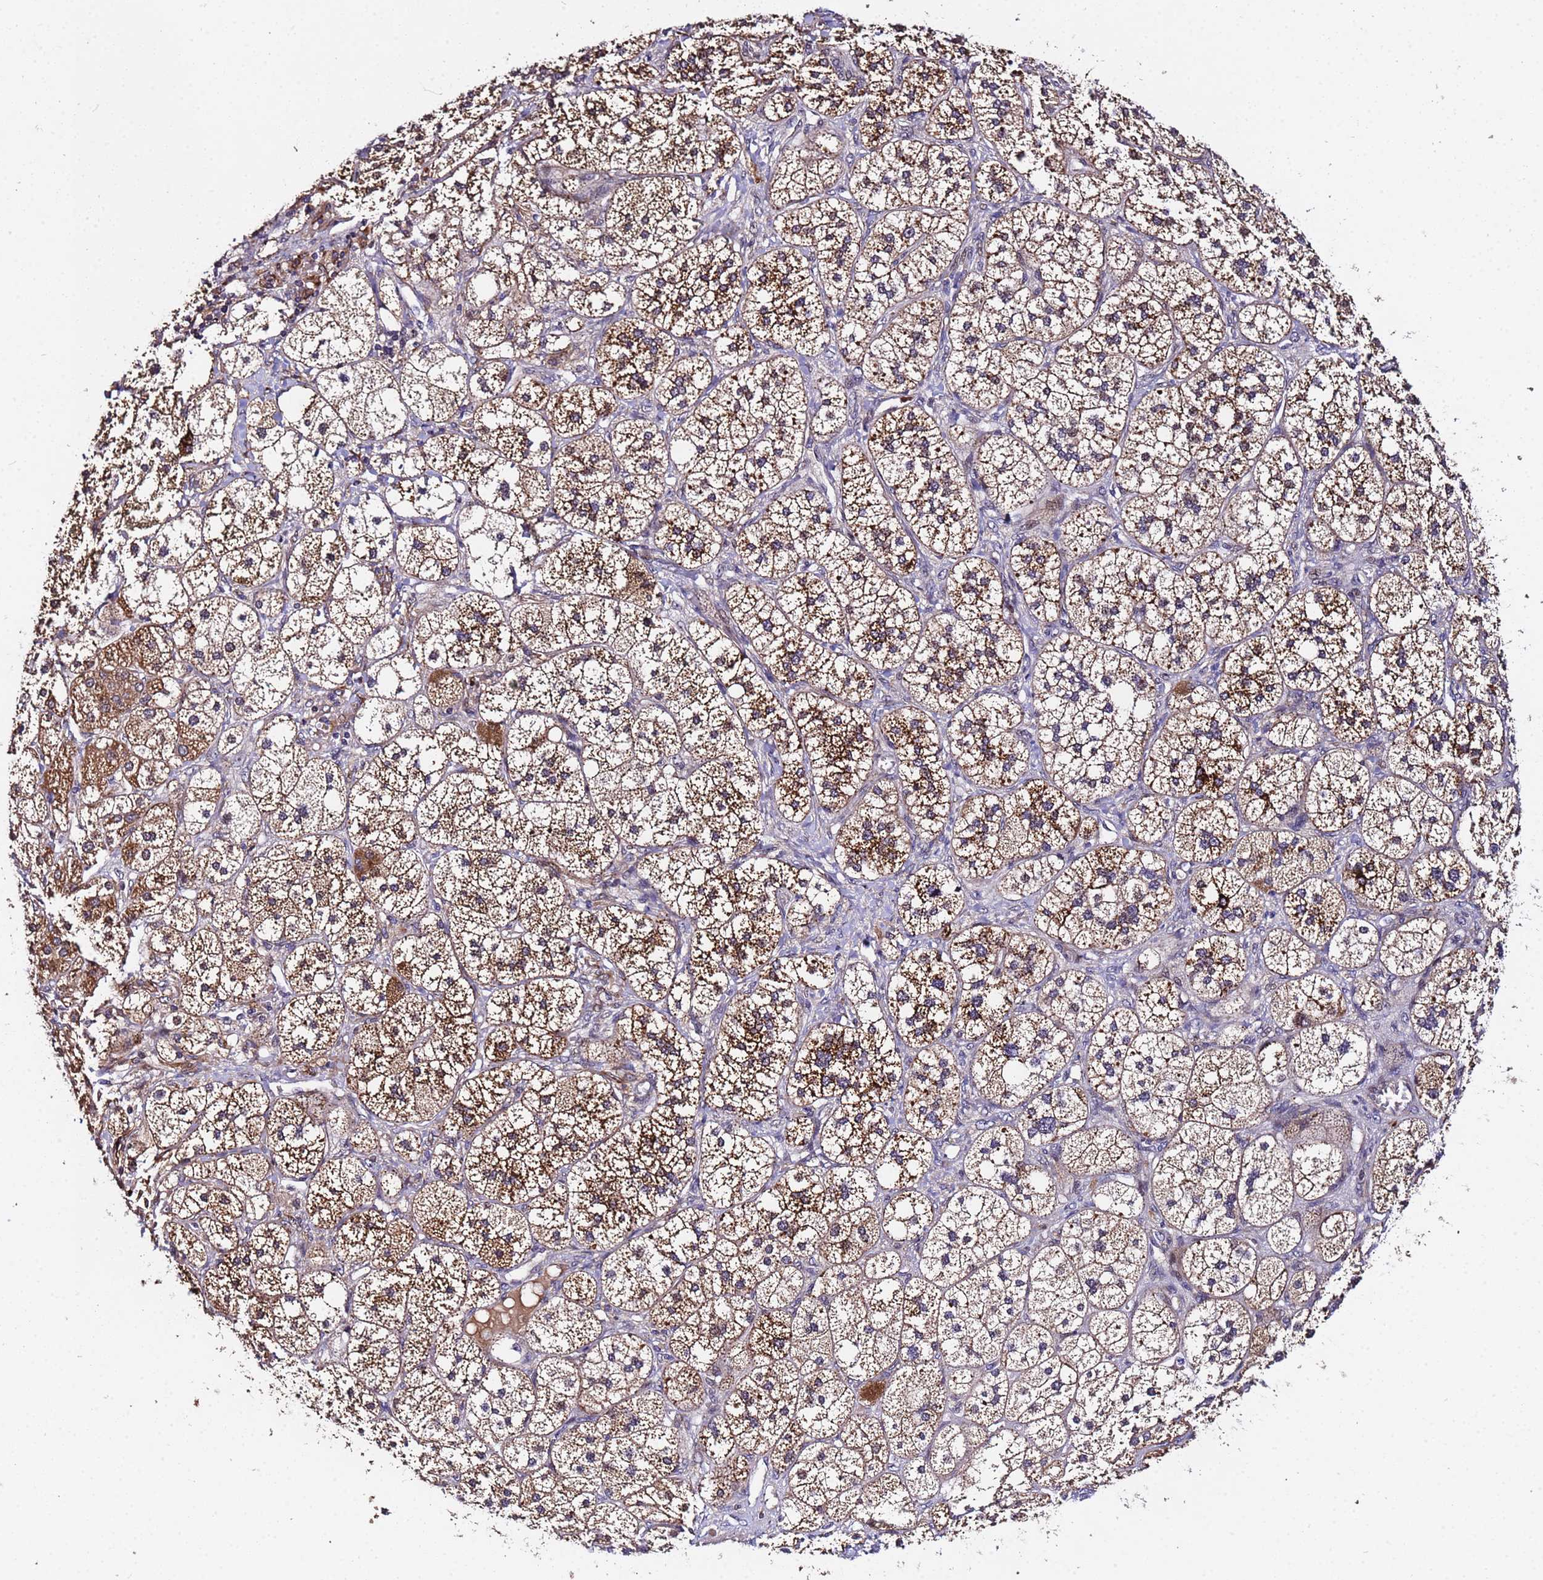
{"staining": {"intensity": "moderate", "quantity": ">75%", "location": "cytoplasmic/membranous,nuclear"}, "tissue": "adrenal gland", "cell_type": "Glandular cells", "image_type": "normal", "snomed": [{"axis": "morphology", "description": "Normal tissue, NOS"}, {"axis": "topography", "description": "Adrenal gland"}], "caption": "Immunohistochemistry image of normal human adrenal gland stained for a protein (brown), which shows medium levels of moderate cytoplasmic/membranous,nuclear staining in about >75% of glandular cells.", "gene": "WNK4", "patient": {"sex": "male", "age": 61}}